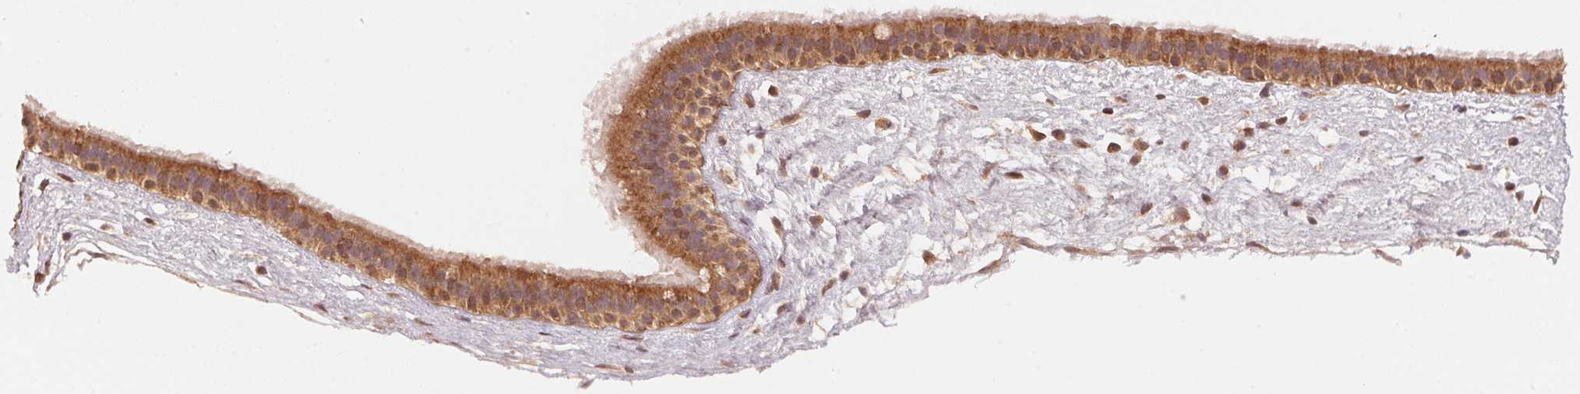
{"staining": {"intensity": "strong", "quantity": ">75%", "location": "cytoplasmic/membranous"}, "tissue": "nasopharynx", "cell_type": "Respiratory epithelial cells", "image_type": "normal", "snomed": [{"axis": "morphology", "description": "Normal tissue, NOS"}, {"axis": "topography", "description": "Nasopharynx"}], "caption": "The micrograph demonstrates immunohistochemical staining of normal nasopharynx. There is strong cytoplasmic/membranous positivity is appreciated in approximately >75% of respiratory epithelial cells.", "gene": "ARHGAP6", "patient": {"sex": "male", "age": 24}}